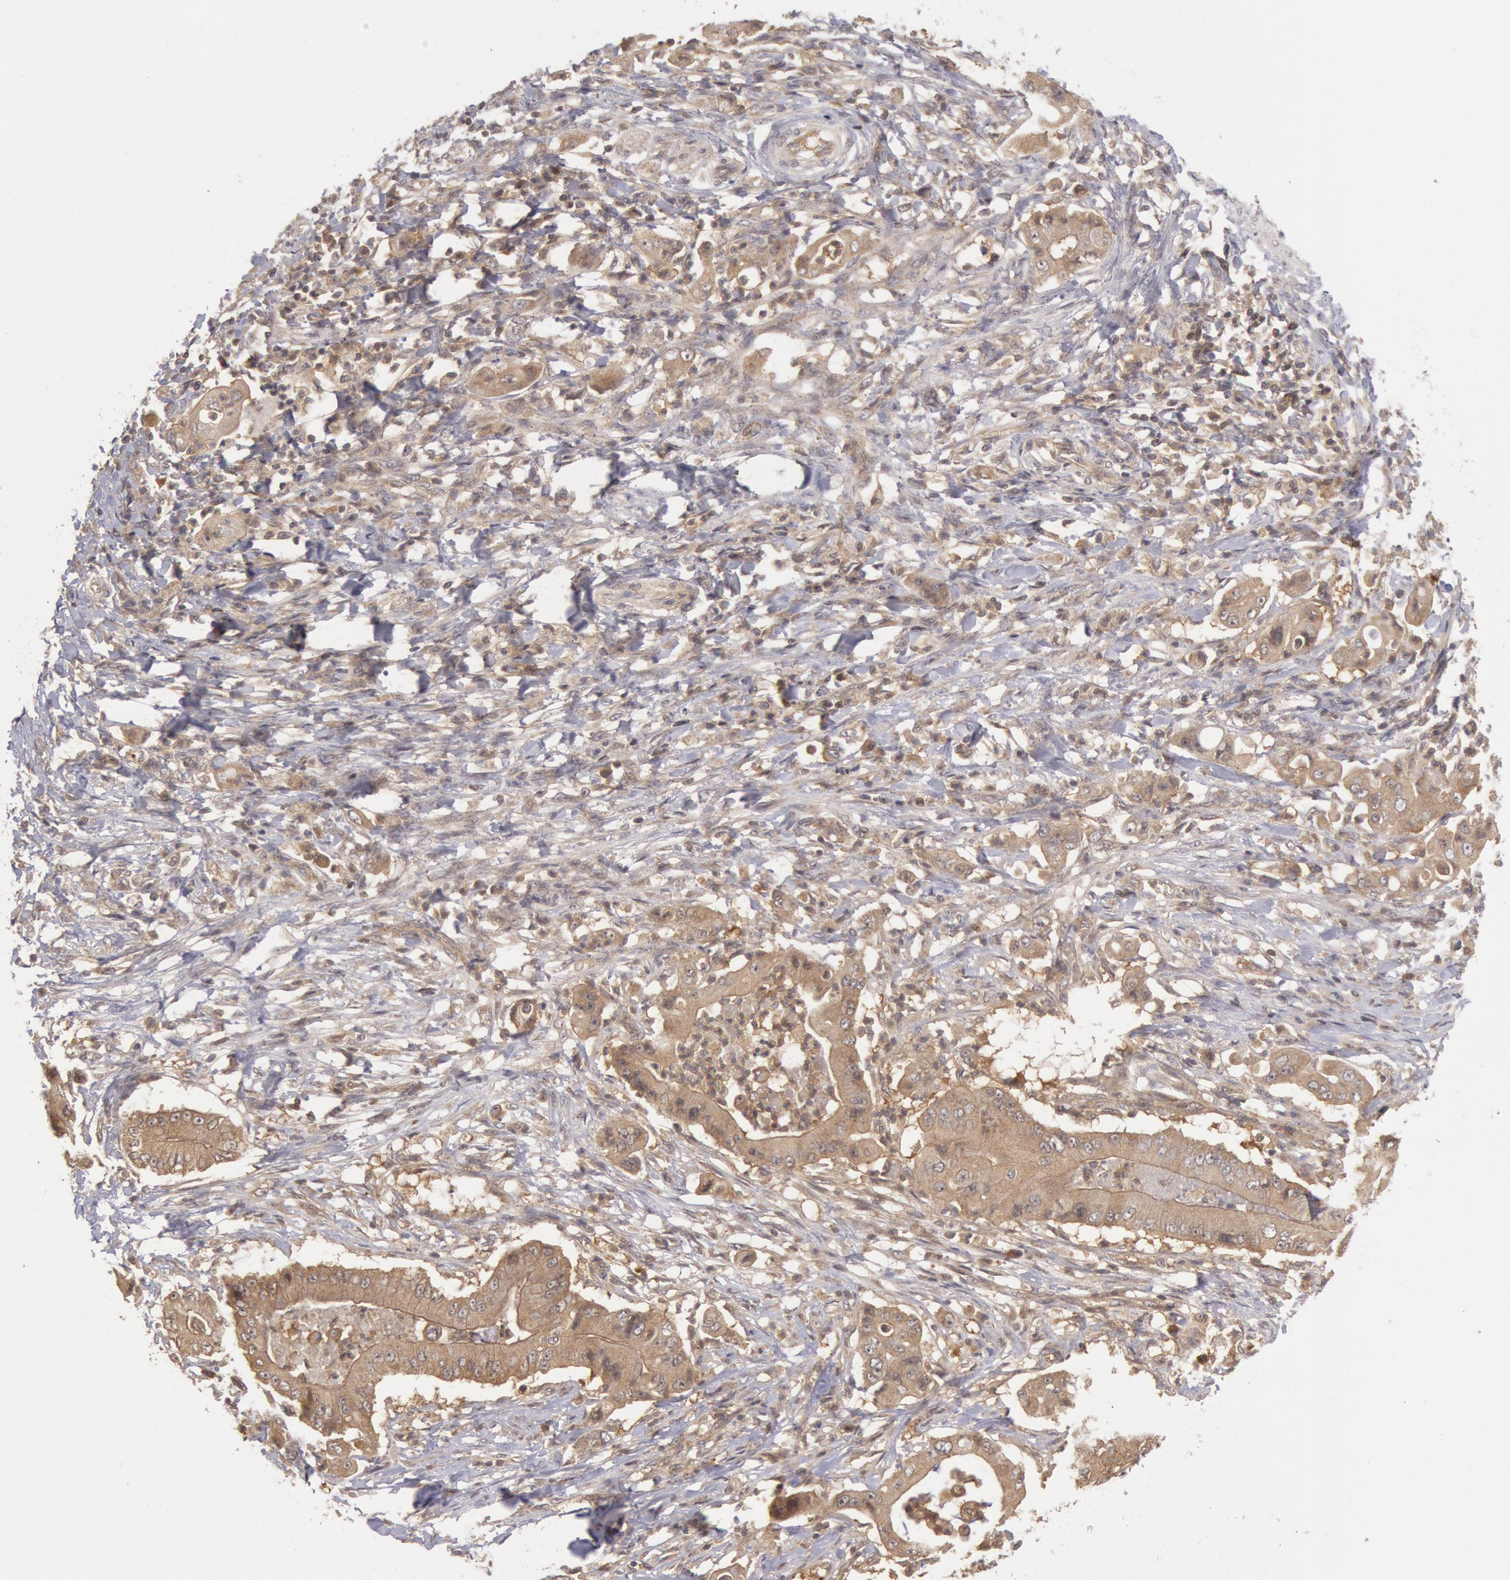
{"staining": {"intensity": "weak", "quantity": ">75%", "location": "cytoplasmic/membranous"}, "tissue": "pancreatic cancer", "cell_type": "Tumor cells", "image_type": "cancer", "snomed": [{"axis": "morphology", "description": "Adenocarcinoma, NOS"}, {"axis": "topography", "description": "Pancreas"}], "caption": "Immunohistochemical staining of human adenocarcinoma (pancreatic) demonstrates low levels of weak cytoplasmic/membranous positivity in approximately >75% of tumor cells. The protein of interest is shown in brown color, while the nuclei are stained blue.", "gene": "BRAF", "patient": {"sex": "male", "age": 62}}